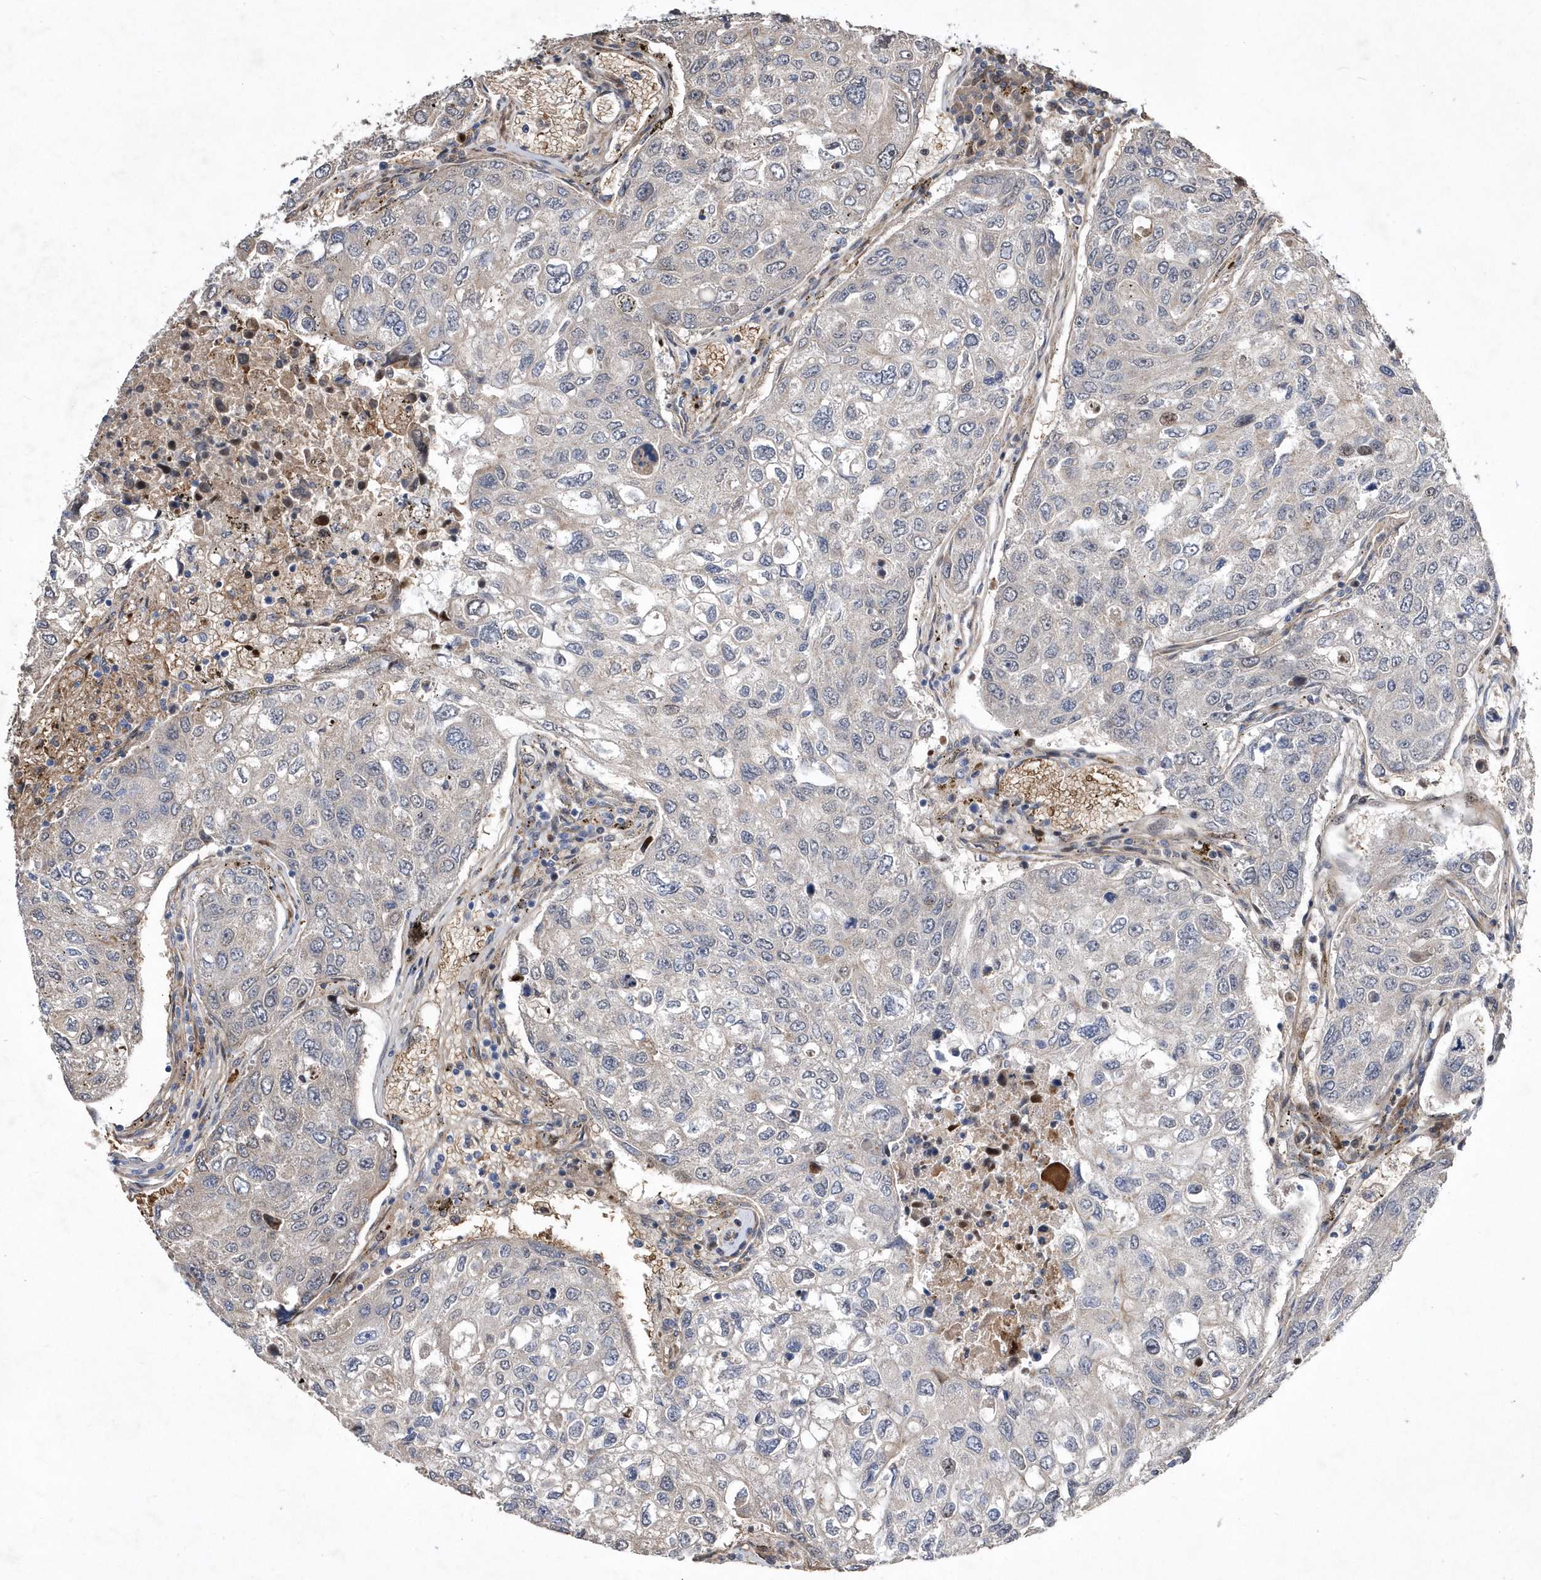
{"staining": {"intensity": "negative", "quantity": "none", "location": "none"}, "tissue": "urothelial cancer", "cell_type": "Tumor cells", "image_type": "cancer", "snomed": [{"axis": "morphology", "description": "Urothelial carcinoma, High grade"}, {"axis": "topography", "description": "Lymph node"}, {"axis": "topography", "description": "Urinary bladder"}], "caption": "Tumor cells show no significant positivity in urothelial carcinoma (high-grade).", "gene": "ZNF875", "patient": {"sex": "male", "age": 51}}